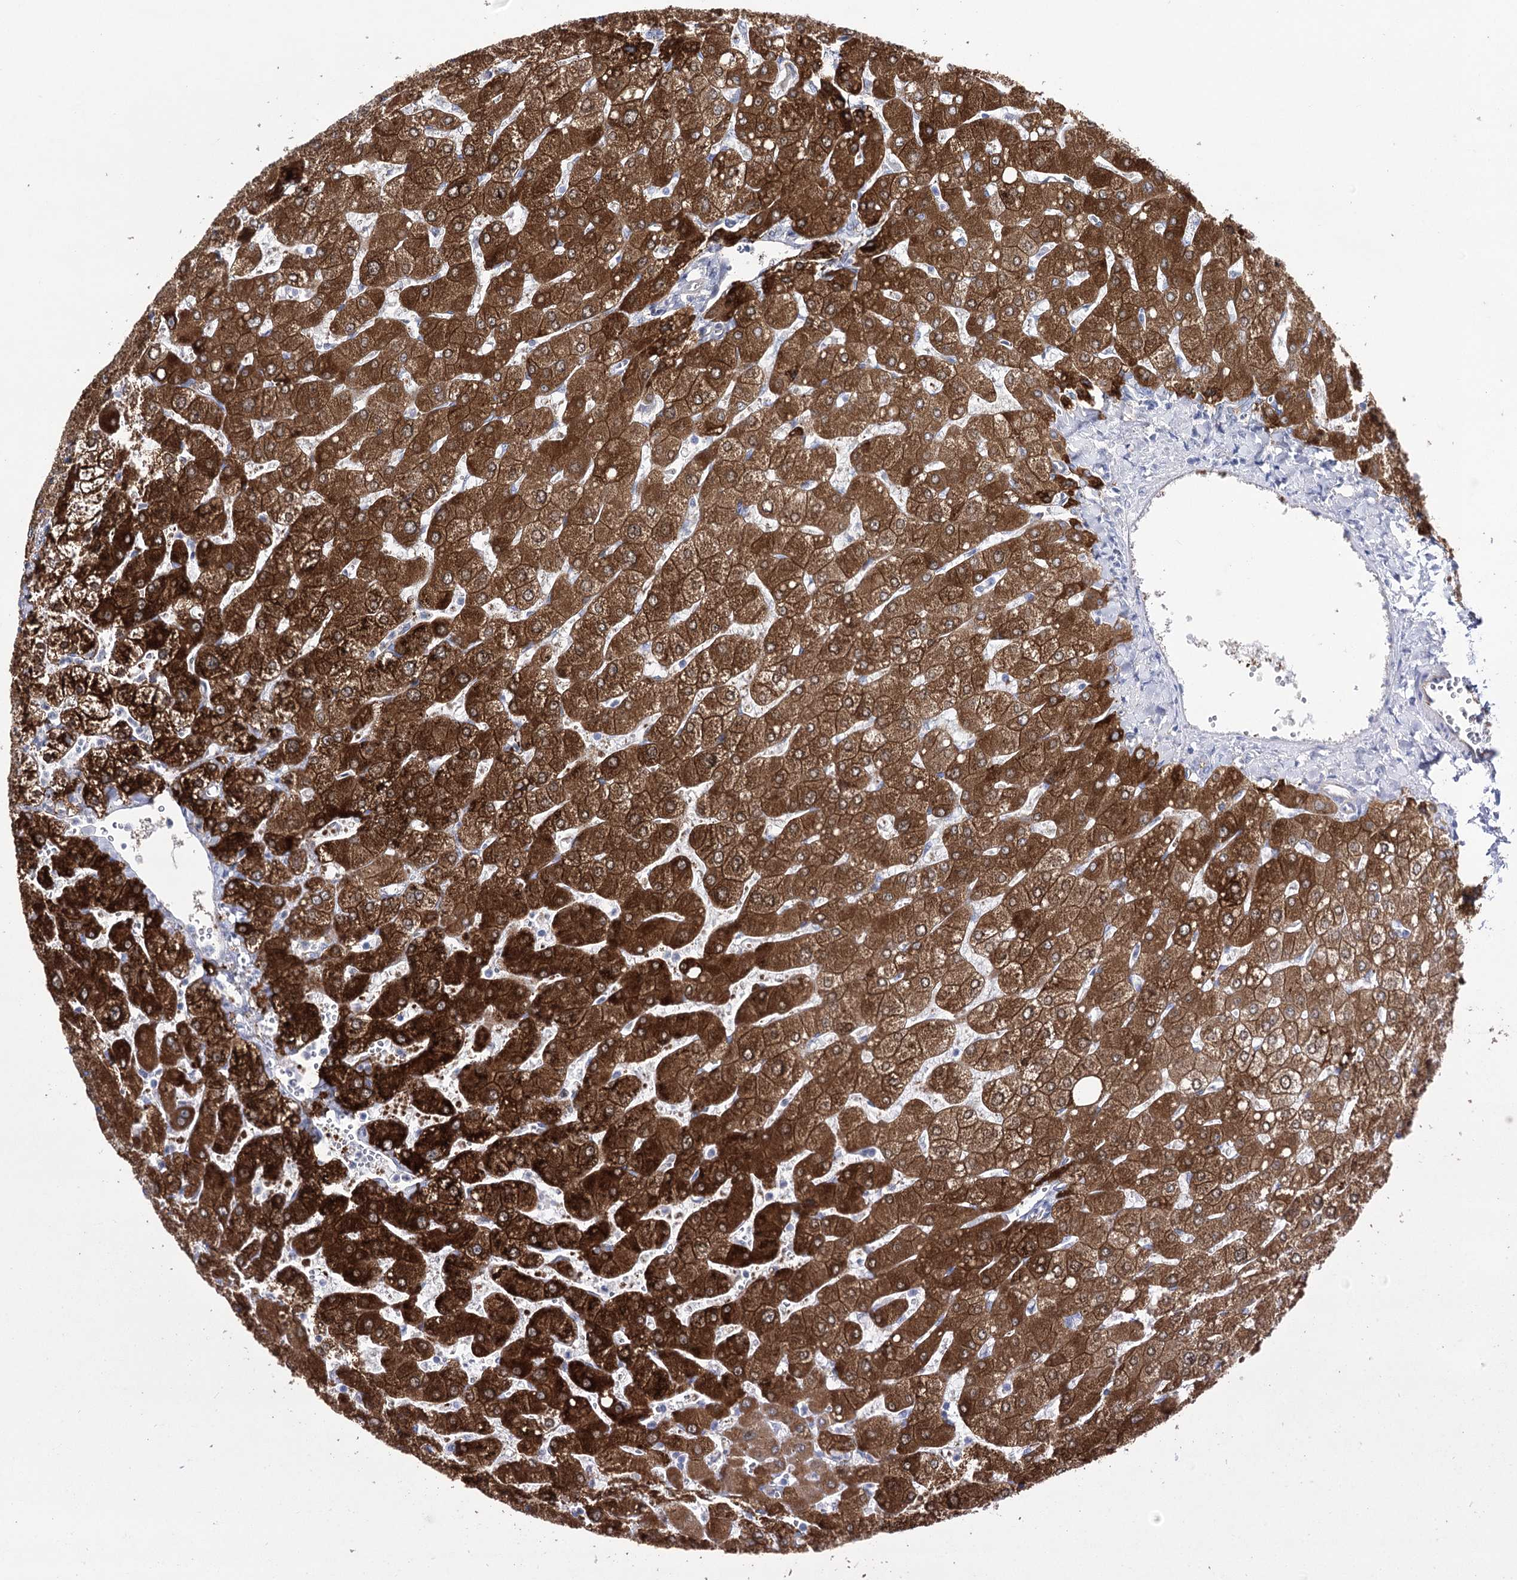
{"staining": {"intensity": "weak", "quantity": "25%-75%", "location": "cytoplasmic/membranous"}, "tissue": "liver", "cell_type": "Cholangiocytes", "image_type": "normal", "snomed": [{"axis": "morphology", "description": "Normal tissue, NOS"}, {"axis": "topography", "description": "Liver"}], "caption": "Brown immunohistochemical staining in normal liver demonstrates weak cytoplasmic/membranous positivity in approximately 25%-75% of cholangiocytes.", "gene": "NRAP", "patient": {"sex": "male", "age": 55}}